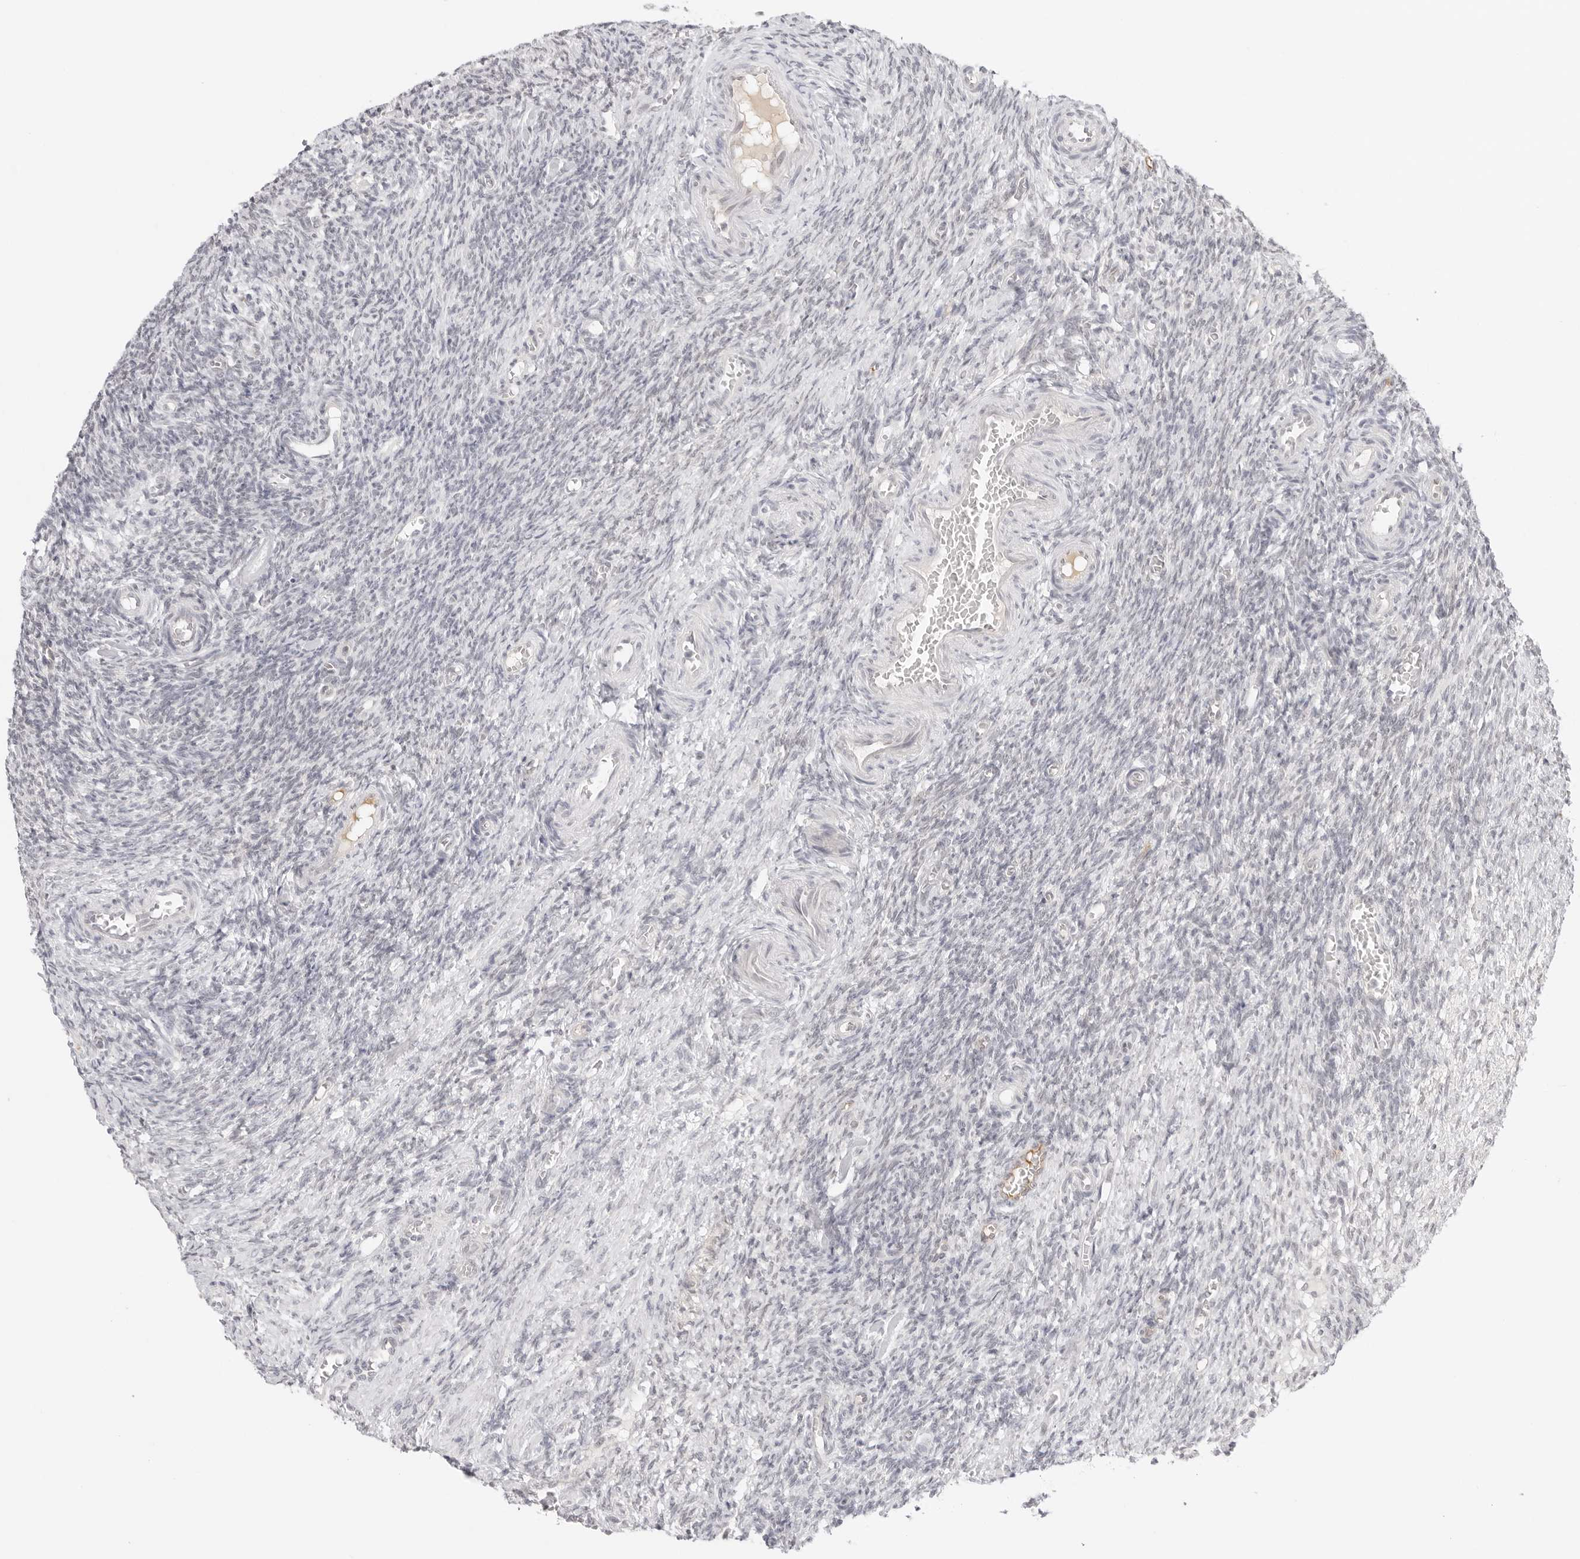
{"staining": {"intensity": "negative", "quantity": "none", "location": "none"}, "tissue": "ovary", "cell_type": "Follicle cells", "image_type": "normal", "snomed": [{"axis": "morphology", "description": "Normal tissue, NOS"}, {"axis": "topography", "description": "Ovary"}], "caption": "Human ovary stained for a protein using immunohistochemistry shows no staining in follicle cells.", "gene": "MED18", "patient": {"sex": "female", "age": 27}}